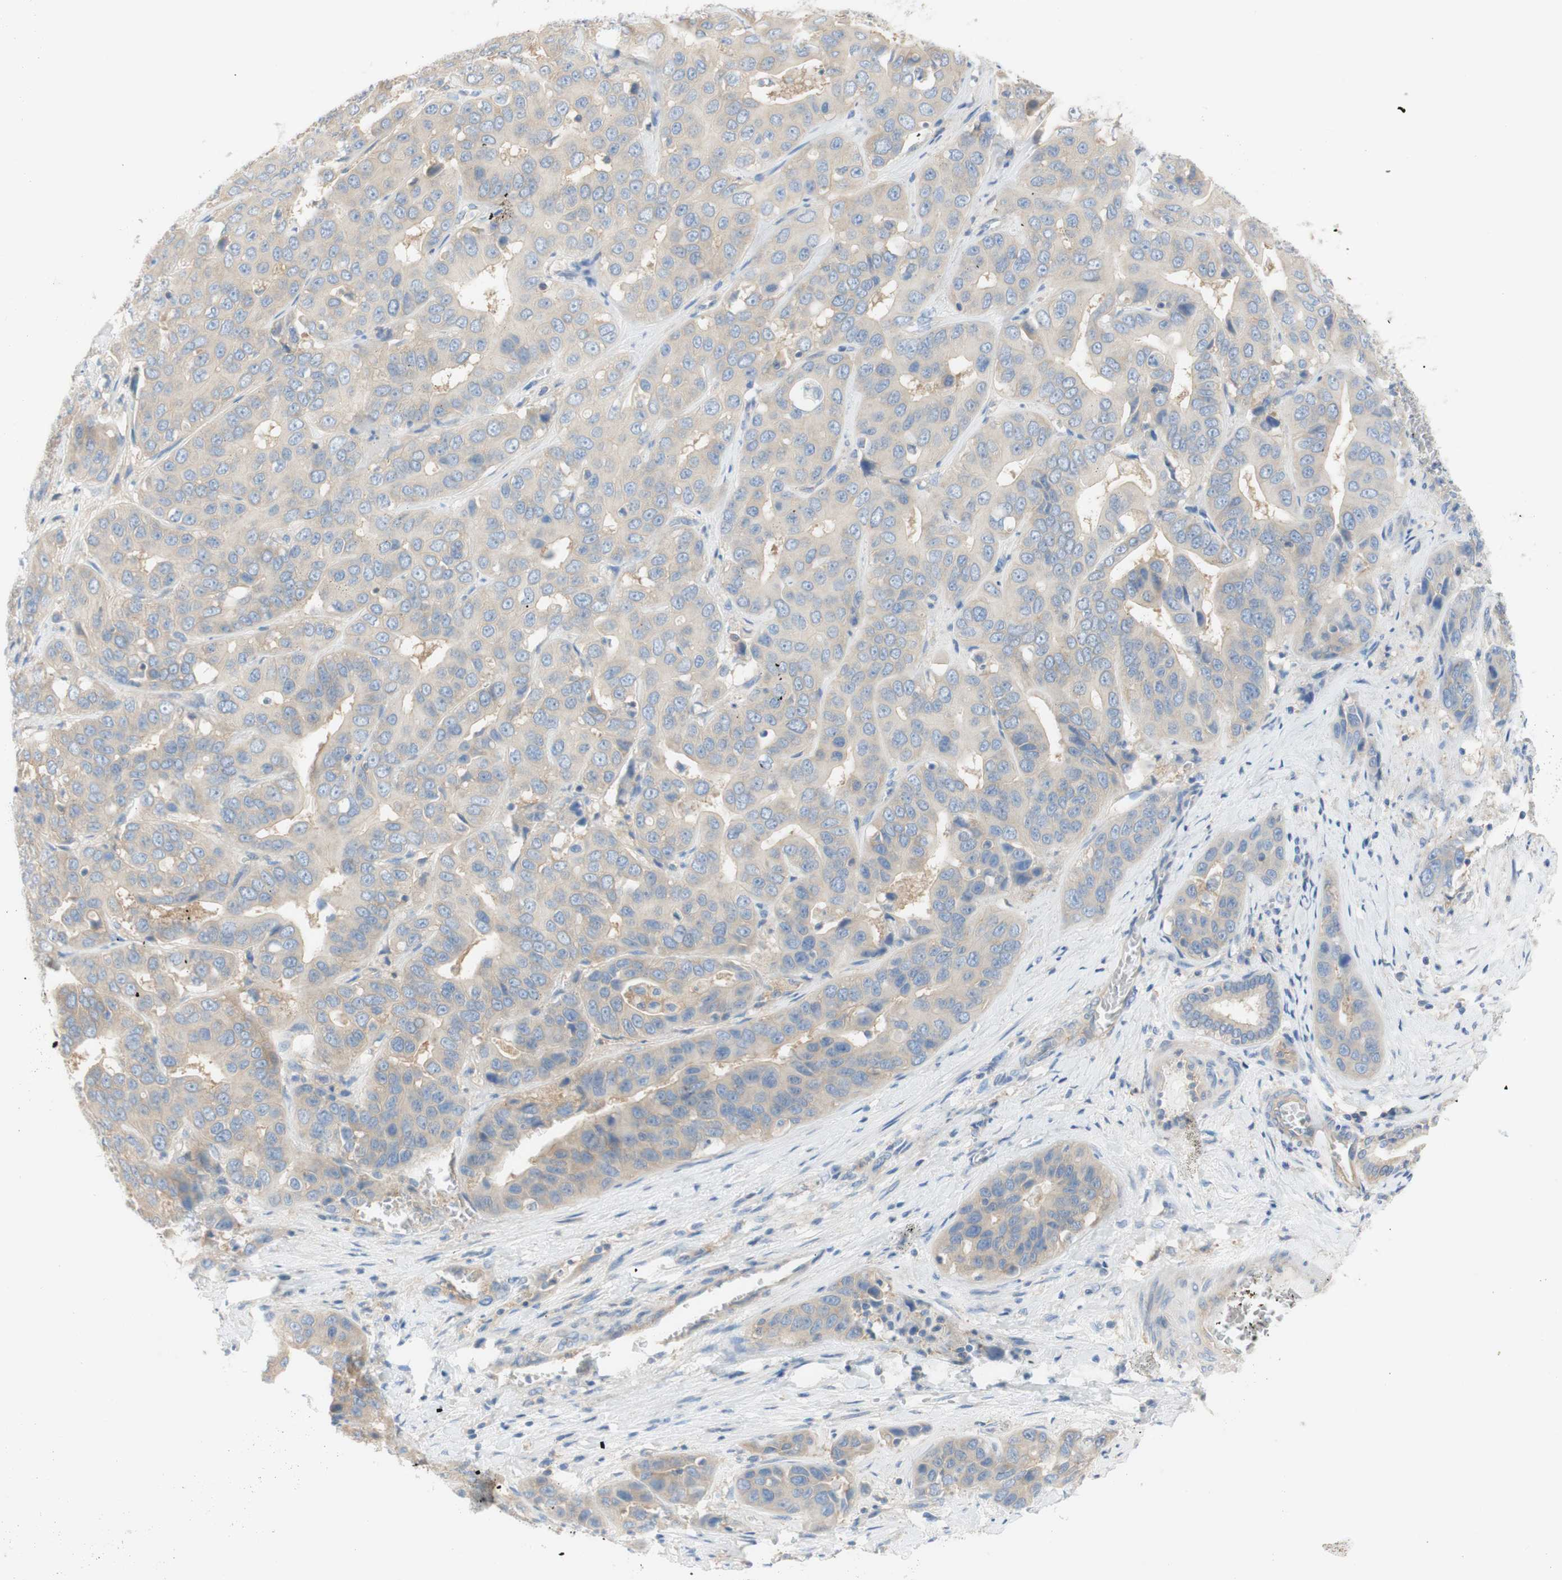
{"staining": {"intensity": "weak", "quantity": "25%-75%", "location": "cytoplasmic/membranous"}, "tissue": "liver cancer", "cell_type": "Tumor cells", "image_type": "cancer", "snomed": [{"axis": "morphology", "description": "Cholangiocarcinoma"}, {"axis": "topography", "description": "Liver"}], "caption": "A brown stain labels weak cytoplasmic/membranous positivity of a protein in human liver cancer tumor cells.", "gene": "ATP2B1", "patient": {"sex": "female", "age": 52}}